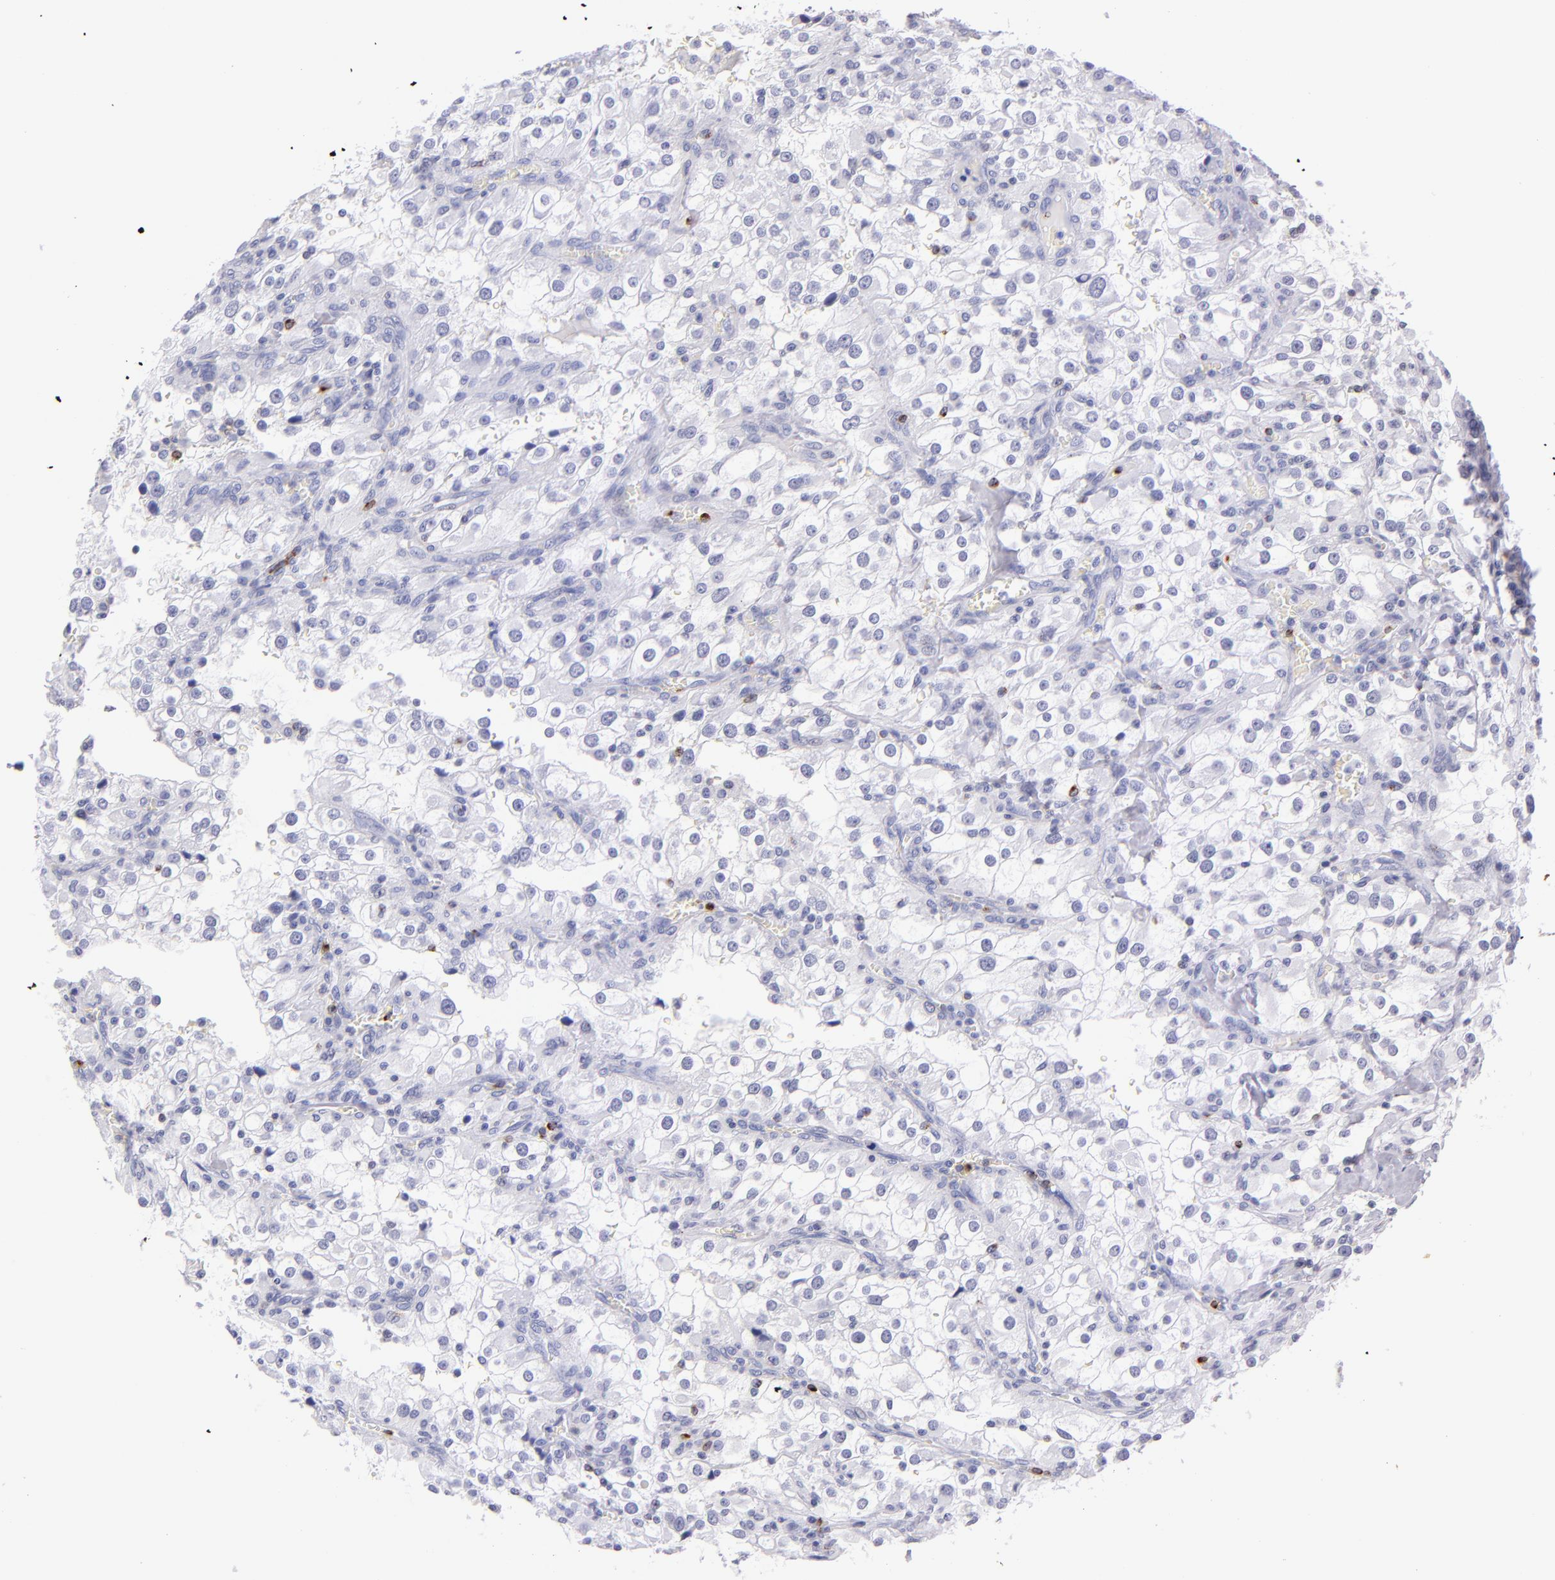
{"staining": {"intensity": "negative", "quantity": "none", "location": "none"}, "tissue": "renal cancer", "cell_type": "Tumor cells", "image_type": "cancer", "snomed": [{"axis": "morphology", "description": "Adenocarcinoma, NOS"}, {"axis": "topography", "description": "Kidney"}], "caption": "The immunohistochemistry image has no significant positivity in tumor cells of renal cancer tissue.", "gene": "PRF1", "patient": {"sex": "female", "age": 52}}